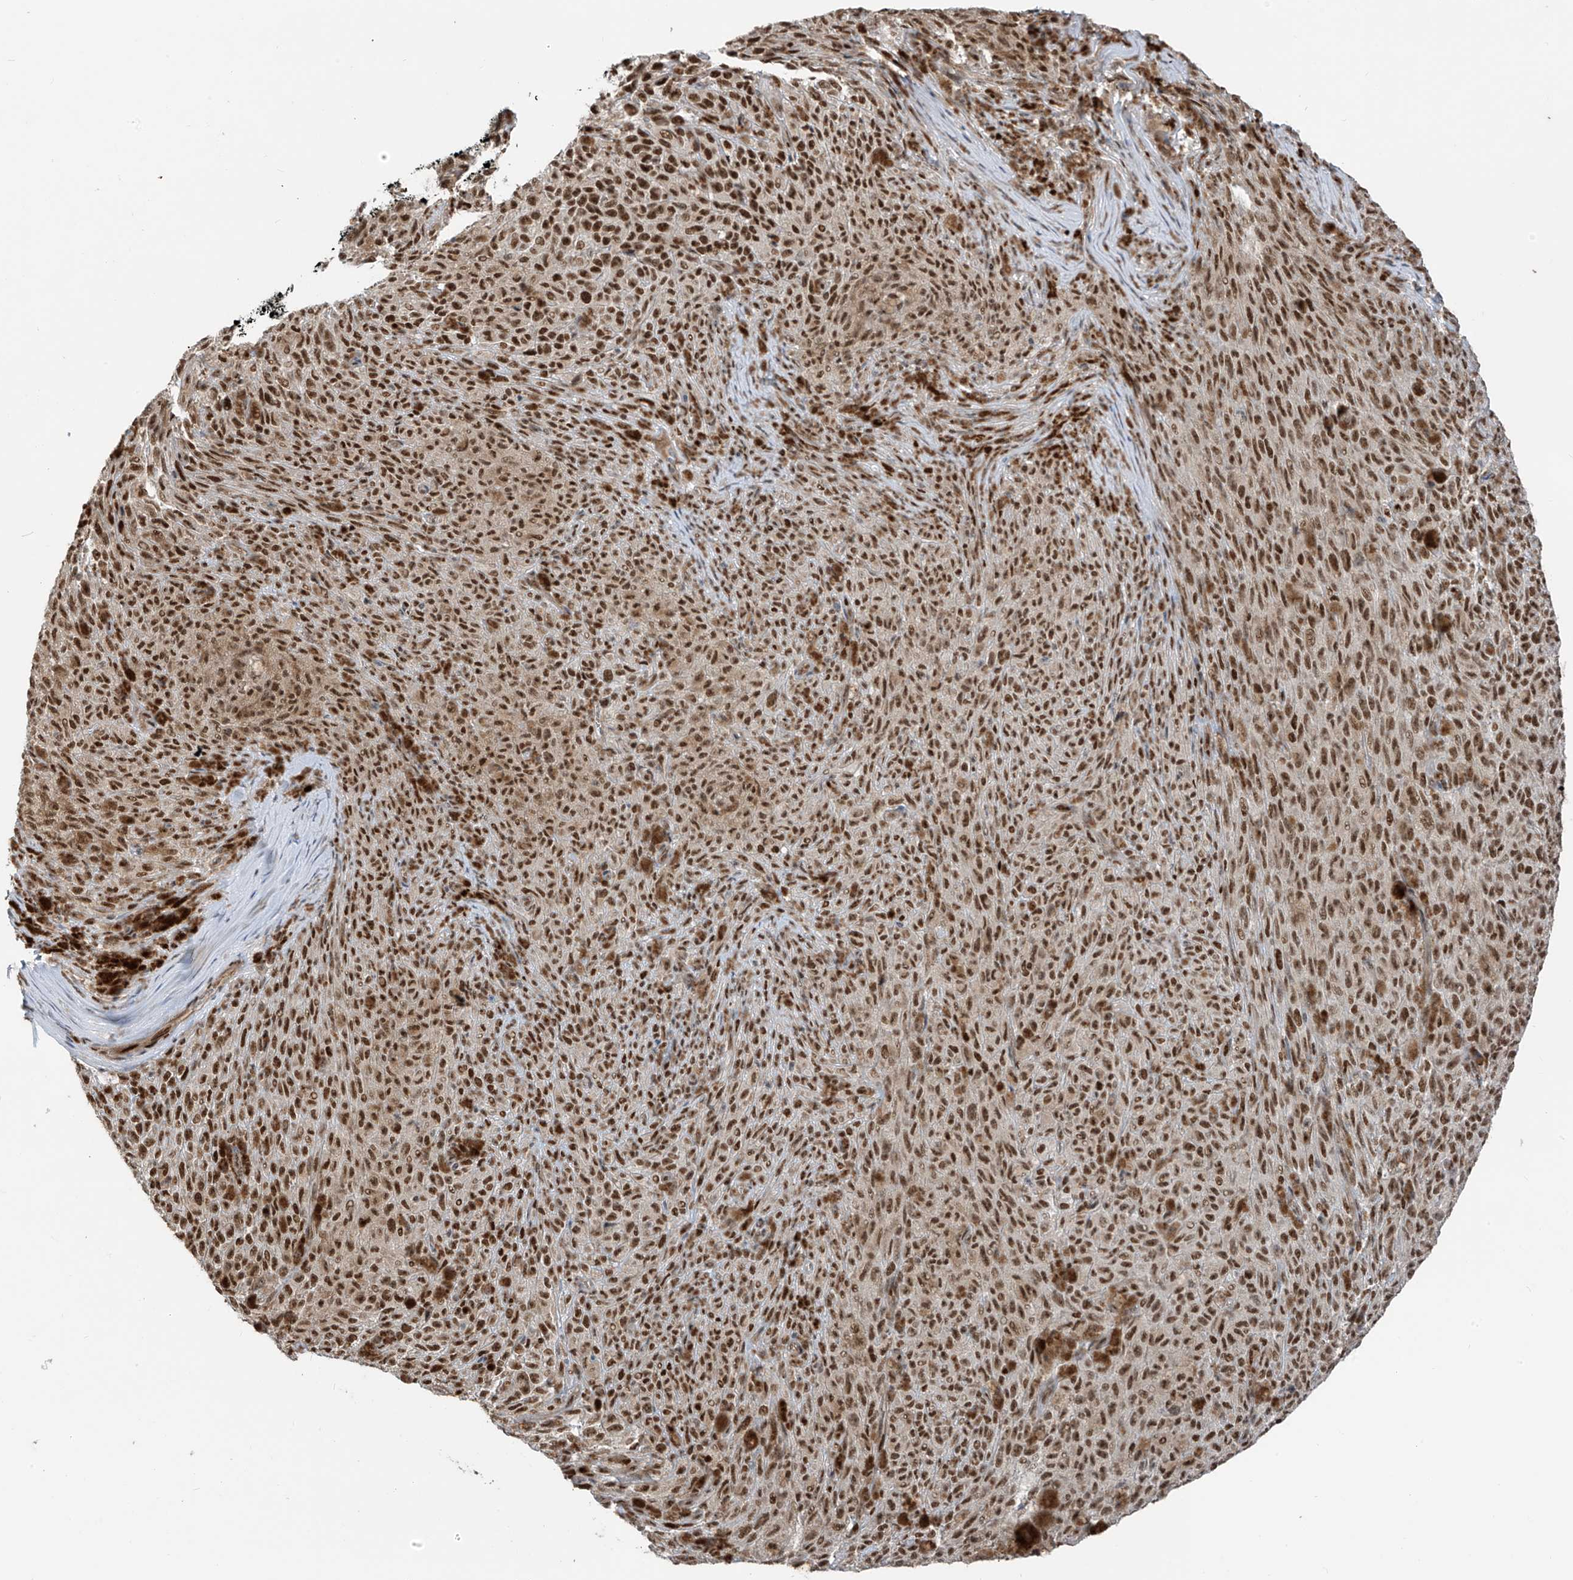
{"staining": {"intensity": "strong", "quantity": ">75%", "location": "nuclear"}, "tissue": "melanoma", "cell_type": "Tumor cells", "image_type": "cancer", "snomed": [{"axis": "morphology", "description": "Malignant melanoma, NOS"}, {"axis": "topography", "description": "Skin"}], "caption": "Immunohistochemistry (IHC) photomicrograph of human melanoma stained for a protein (brown), which exhibits high levels of strong nuclear staining in about >75% of tumor cells.", "gene": "ARHGEF3", "patient": {"sex": "female", "age": 82}}